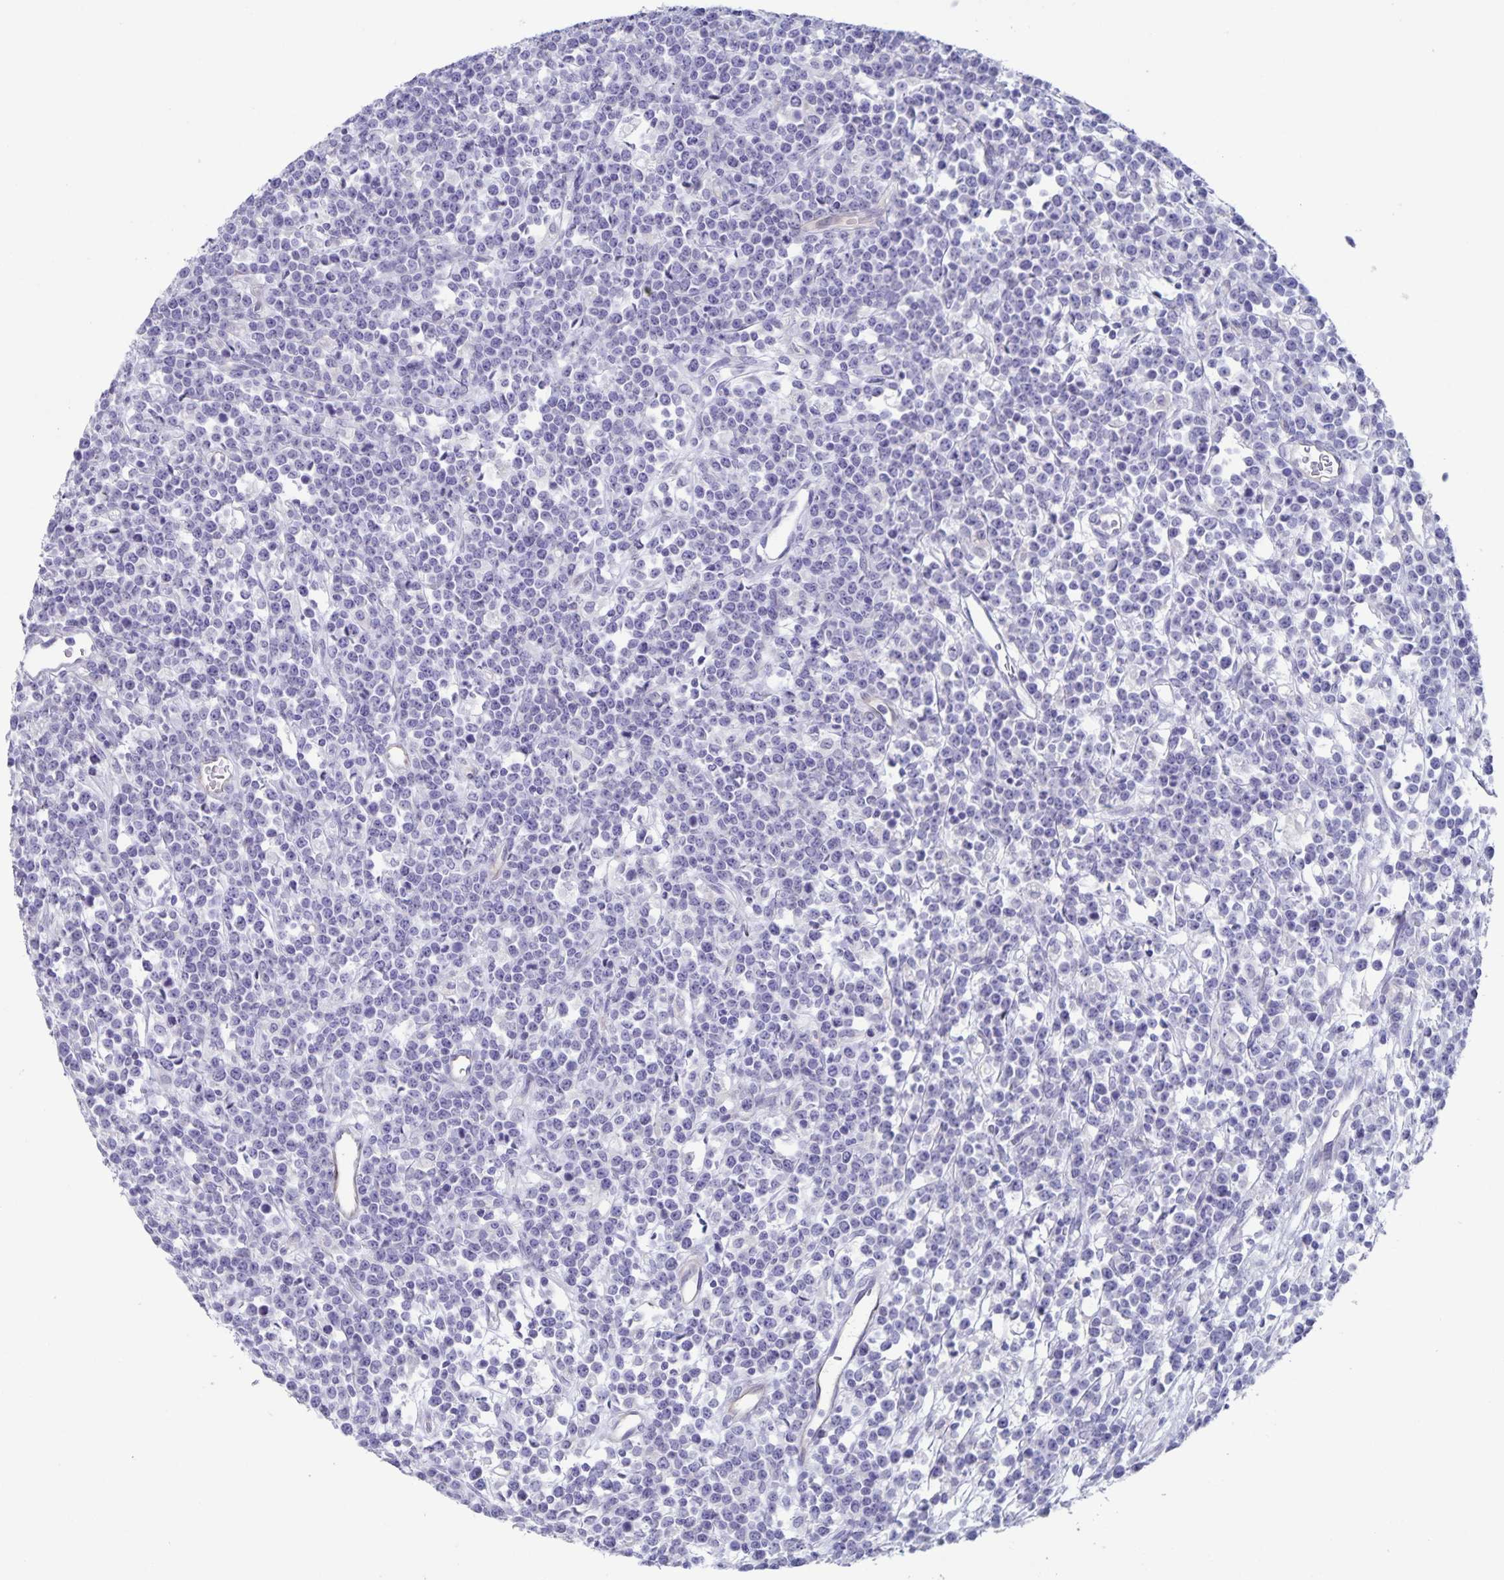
{"staining": {"intensity": "negative", "quantity": "none", "location": "none"}, "tissue": "lymphoma", "cell_type": "Tumor cells", "image_type": "cancer", "snomed": [{"axis": "morphology", "description": "Malignant lymphoma, non-Hodgkin's type, High grade"}, {"axis": "topography", "description": "Ovary"}], "caption": "This micrograph is of lymphoma stained with immunohistochemistry (IHC) to label a protein in brown with the nuclei are counter-stained blue. There is no staining in tumor cells.", "gene": "AQP4", "patient": {"sex": "female", "age": 56}}